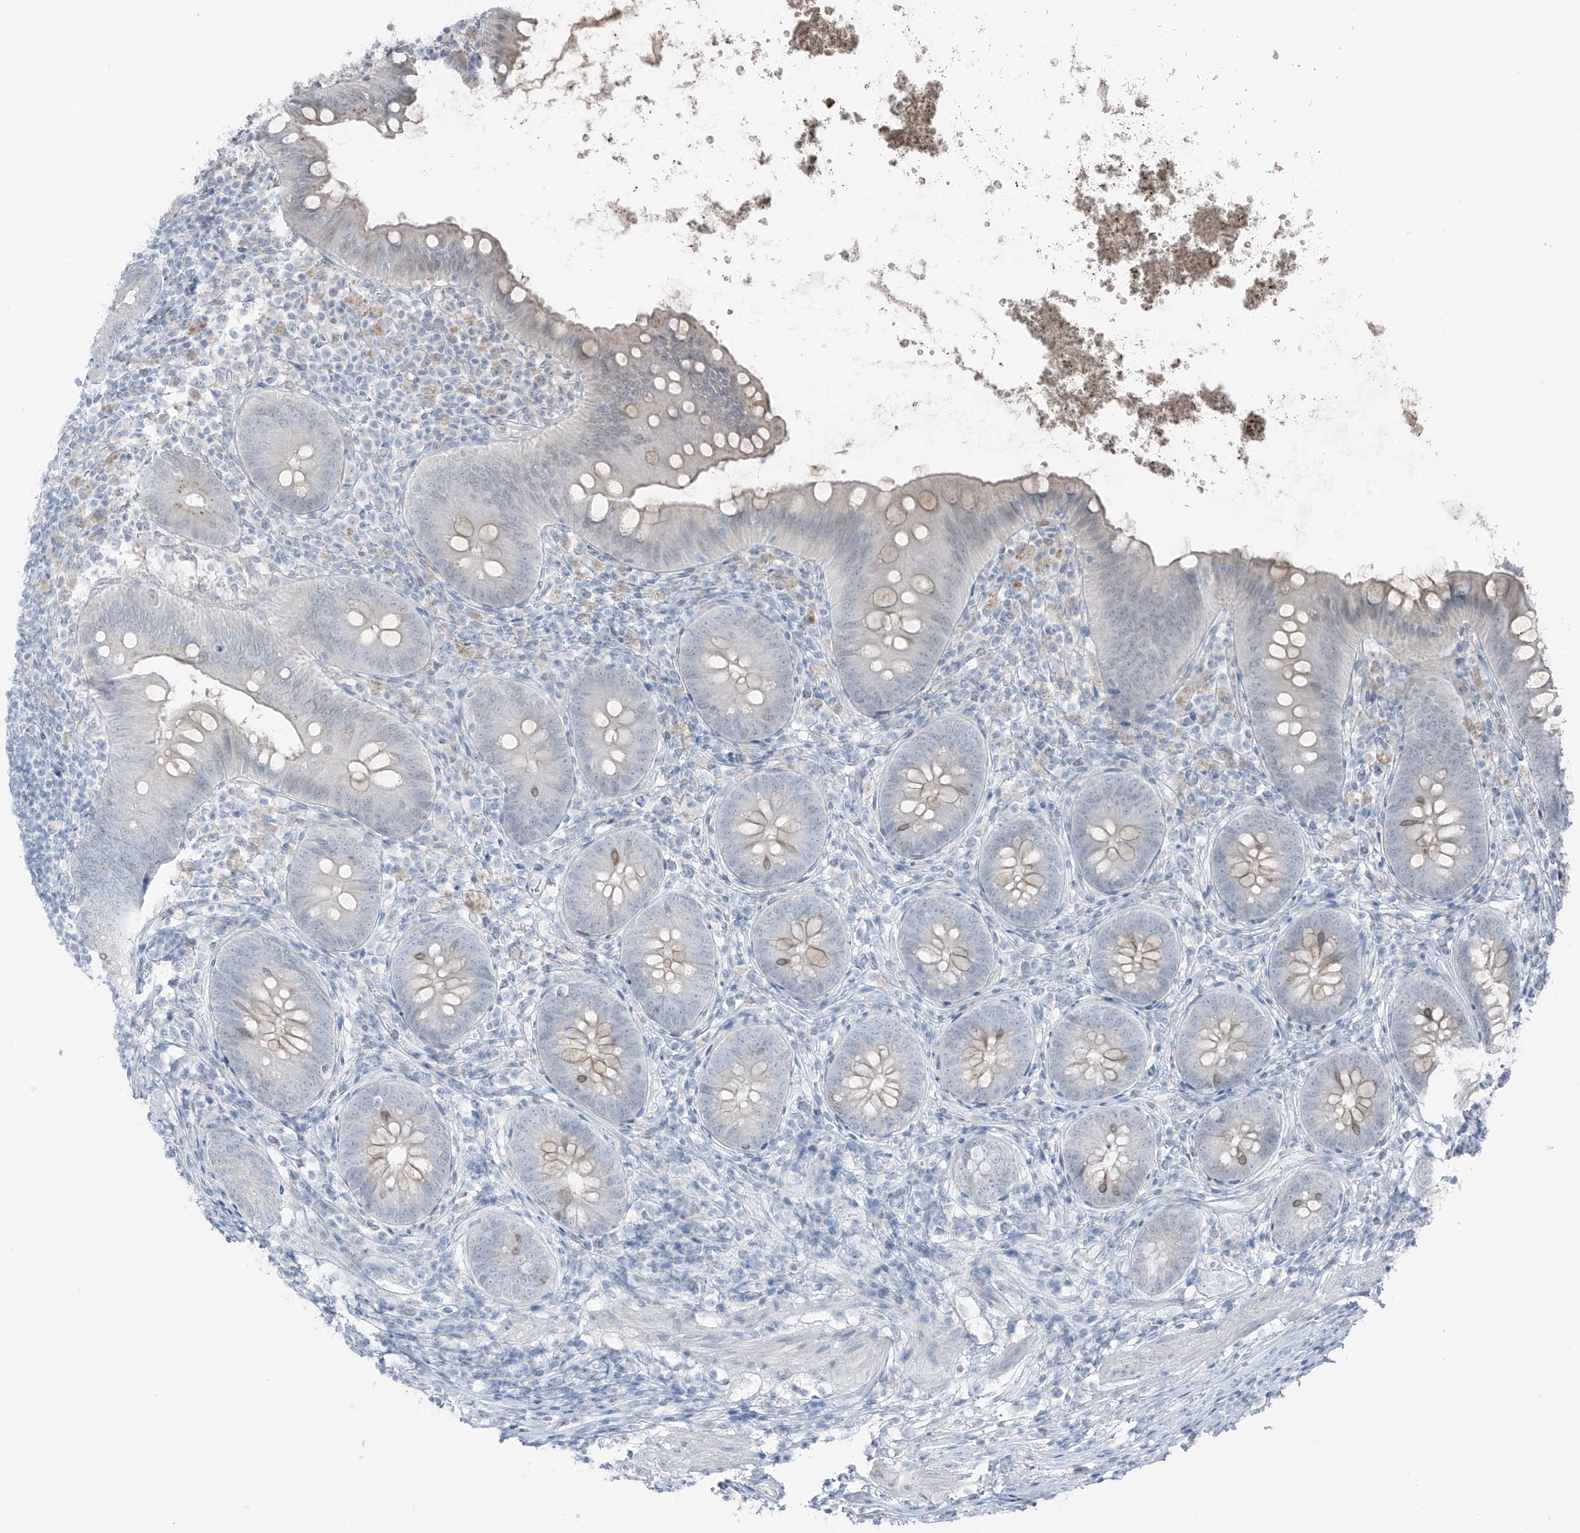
{"staining": {"intensity": "moderate", "quantity": "<25%", "location": "cytoplasmic/membranous"}, "tissue": "appendix", "cell_type": "Glandular cells", "image_type": "normal", "snomed": [{"axis": "morphology", "description": "Normal tissue, NOS"}, {"axis": "topography", "description": "Appendix"}], "caption": "A brown stain labels moderate cytoplasmic/membranous positivity of a protein in glandular cells of normal human appendix. The protein is shown in brown color, while the nuclei are stained blue.", "gene": "PRDM6", "patient": {"sex": "female", "age": 62}}